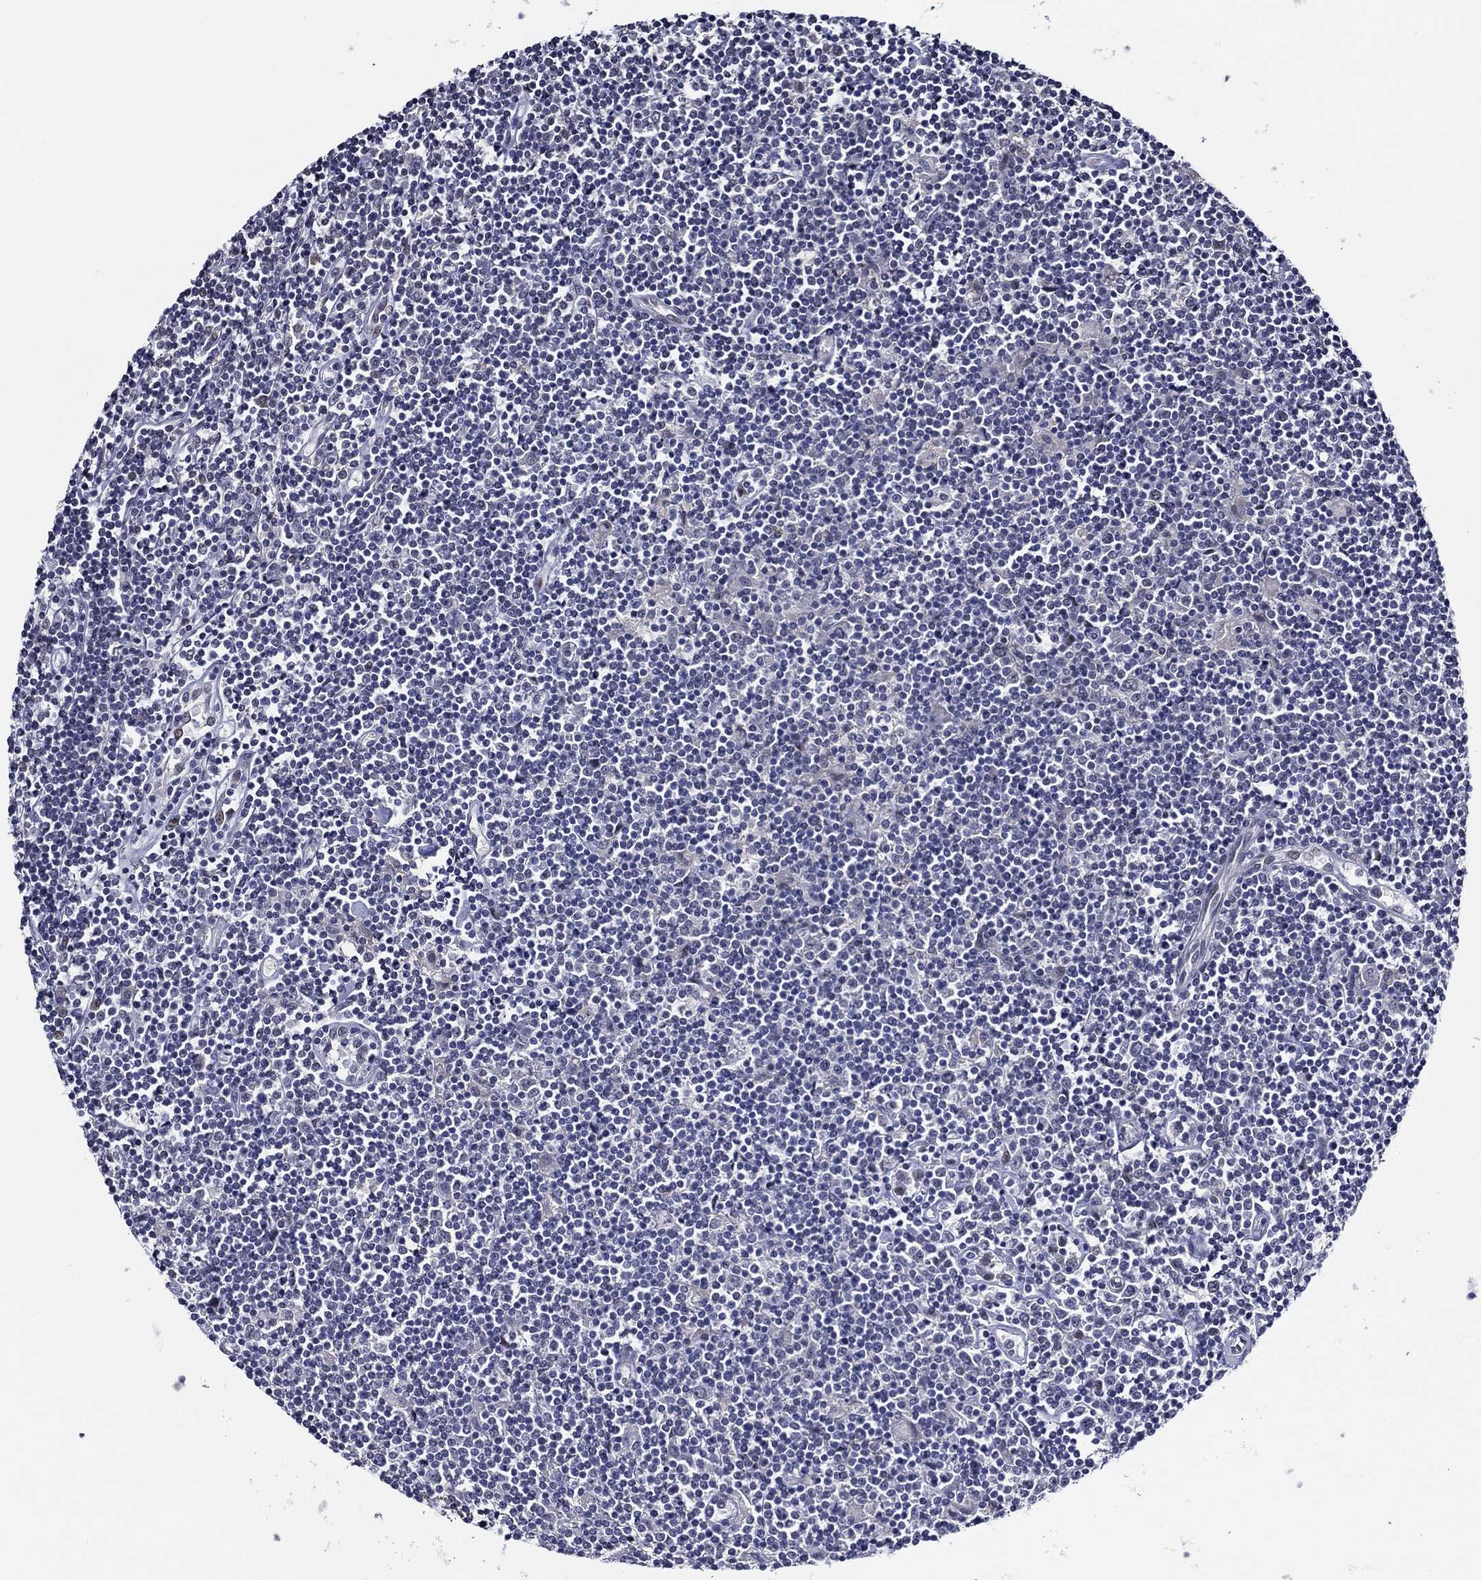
{"staining": {"intensity": "negative", "quantity": "none", "location": "none"}, "tissue": "lymphoma", "cell_type": "Tumor cells", "image_type": "cancer", "snomed": [{"axis": "morphology", "description": "Hodgkin's disease, NOS"}, {"axis": "topography", "description": "Lymph node"}], "caption": "Immunohistochemistry of human lymphoma exhibits no positivity in tumor cells.", "gene": "GATA2", "patient": {"sex": "male", "age": 40}}